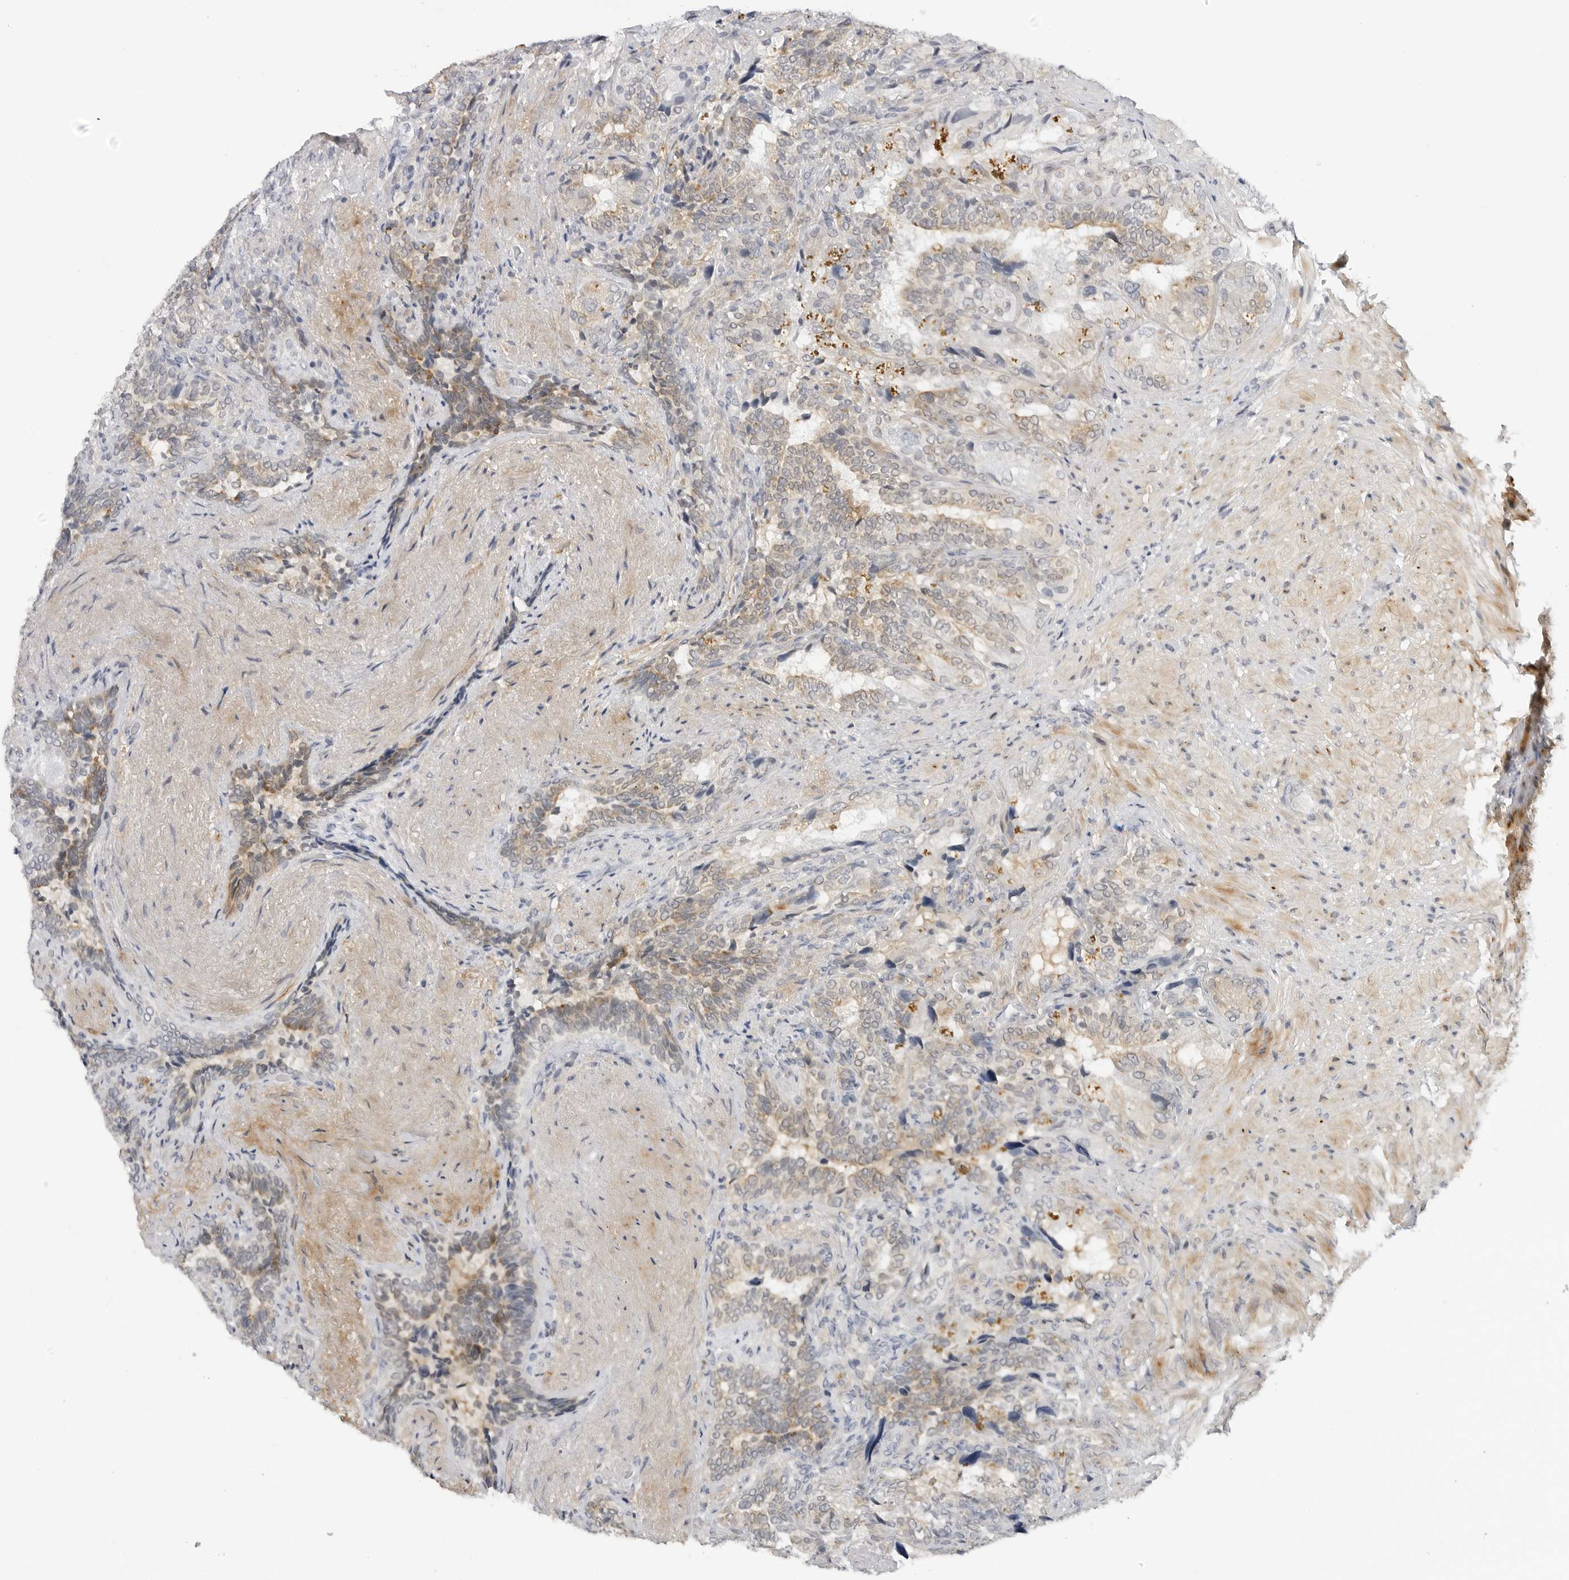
{"staining": {"intensity": "weak", "quantity": "25%-75%", "location": "cytoplasmic/membranous"}, "tissue": "seminal vesicle", "cell_type": "Glandular cells", "image_type": "normal", "snomed": [{"axis": "morphology", "description": "Normal tissue, NOS"}, {"axis": "topography", "description": "Seminal veicle"}, {"axis": "topography", "description": "Peripheral nerve tissue"}], "caption": "Immunohistochemistry (IHC) photomicrograph of benign seminal vesicle: seminal vesicle stained using immunohistochemistry (IHC) shows low levels of weak protein expression localized specifically in the cytoplasmic/membranous of glandular cells, appearing as a cytoplasmic/membranous brown color.", "gene": "MAP2K5", "patient": {"sex": "male", "age": 63}}